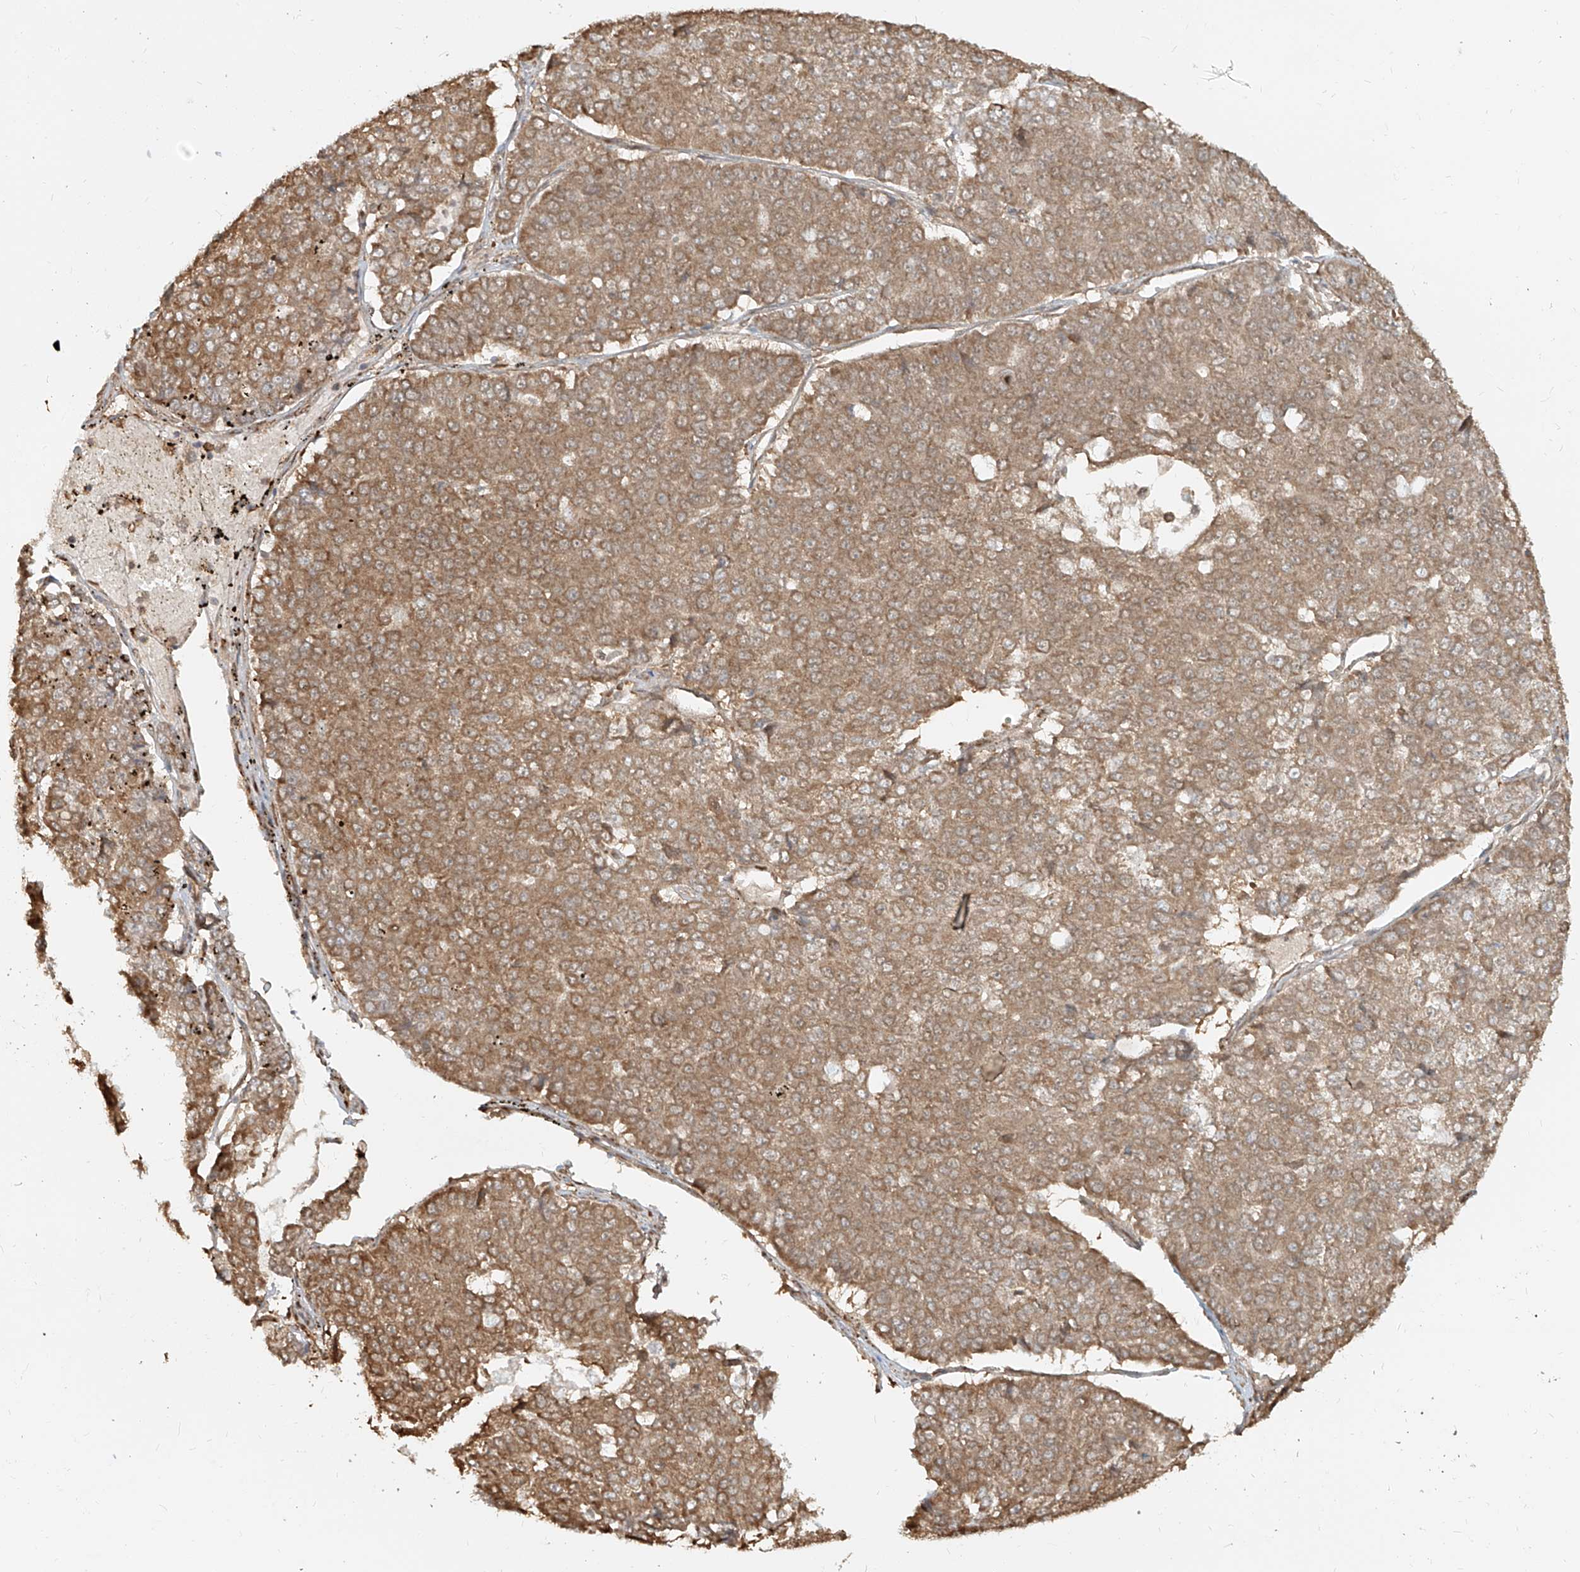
{"staining": {"intensity": "moderate", "quantity": ">75%", "location": "cytoplasmic/membranous"}, "tissue": "pancreatic cancer", "cell_type": "Tumor cells", "image_type": "cancer", "snomed": [{"axis": "morphology", "description": "Adenocarcinoma, NOS"}, {"axis": "topography", "description": "Pancreas"}], "caption": "This is a photomicrograph of IHC staining of pancreatic cancer (adenocarcinoma), which shows moderate staining in the cytoplasmic/membranous of tumor cells.", "gene": "UBE2K", "patient": {"sex": "male", "age": 50}}